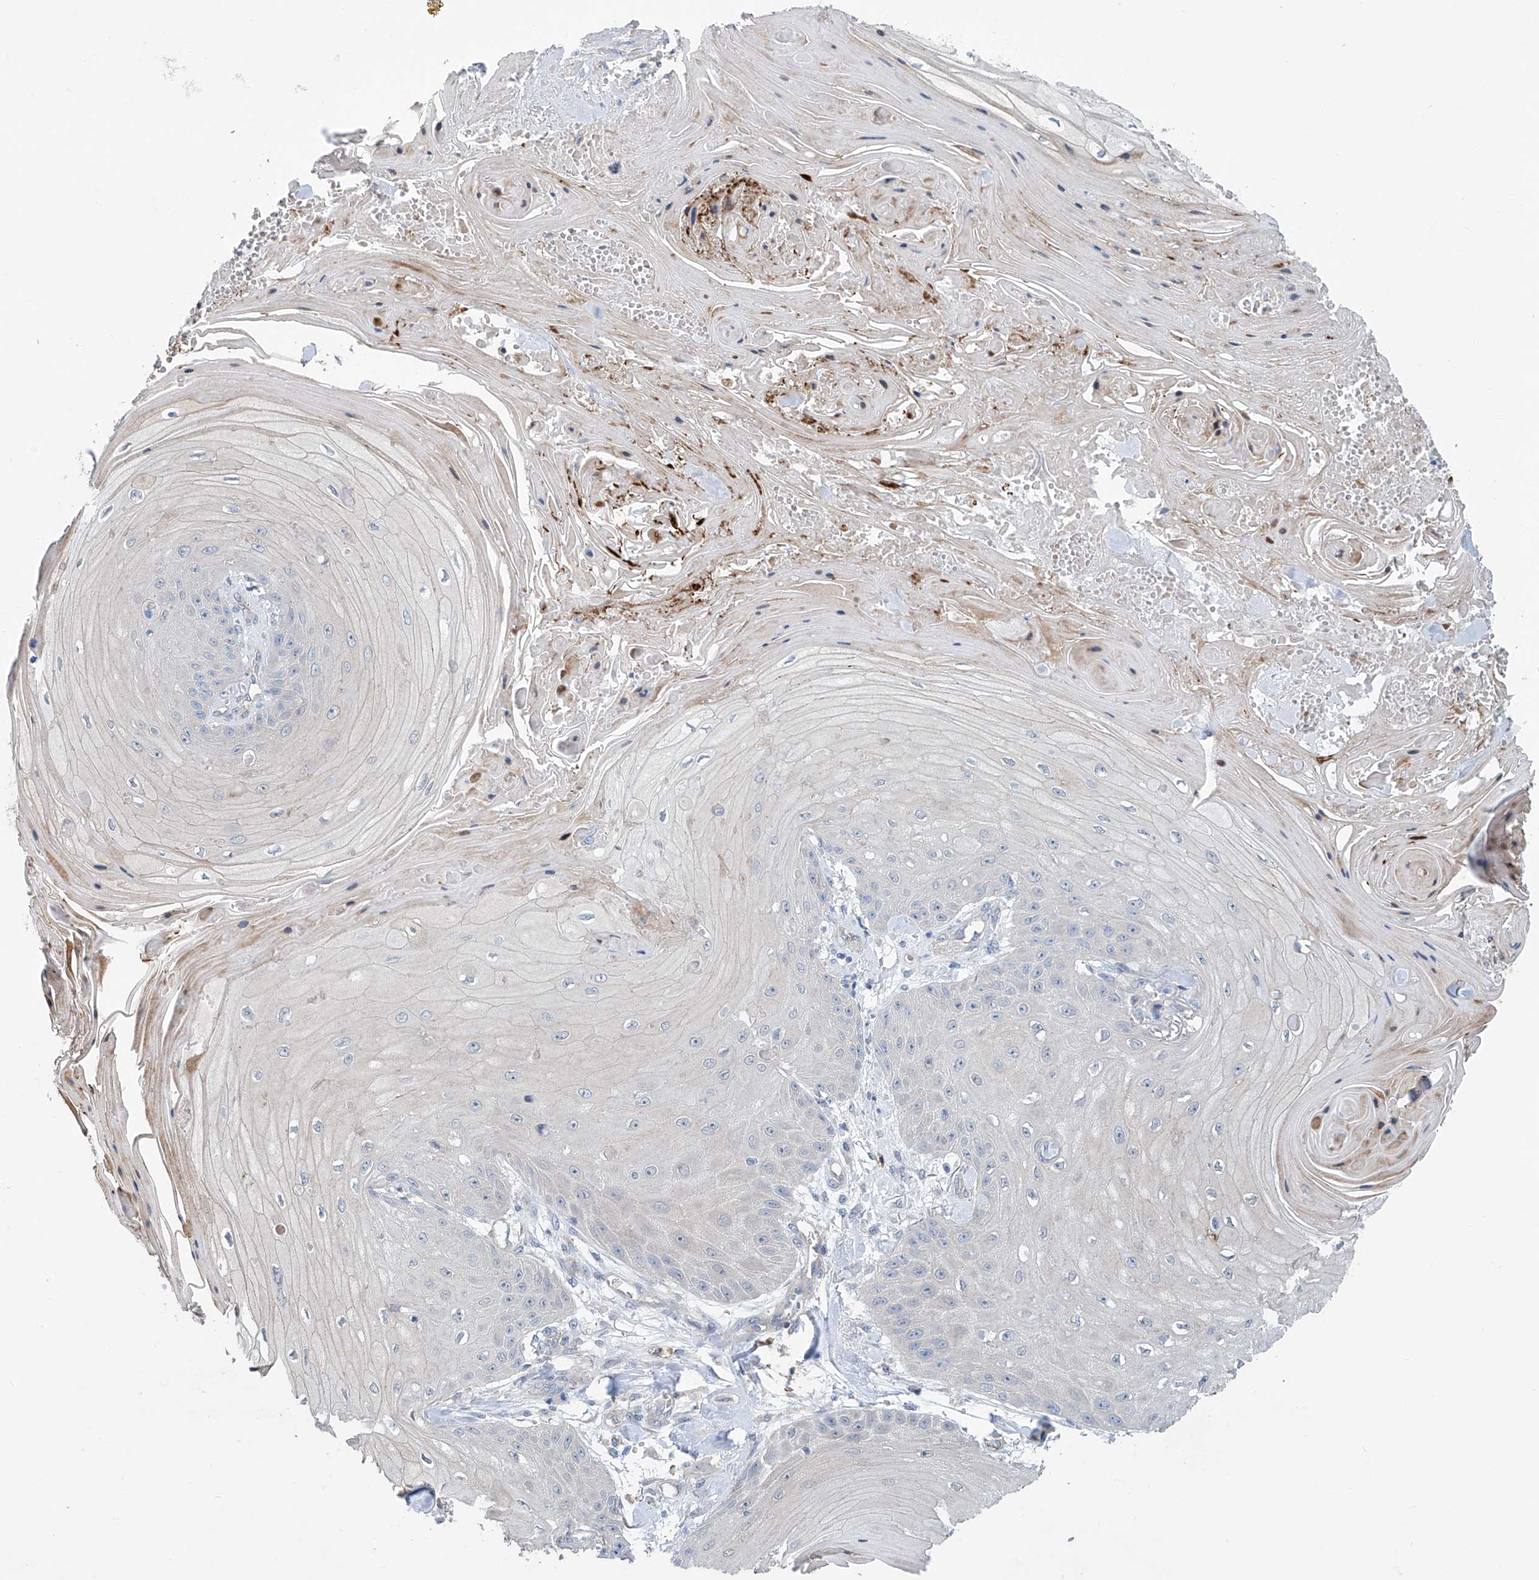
{"staining": {"intensity": "negative", "quantity": "none", "location": "none"}, "tissue": "skin cancer", "cell_type": "Tumor cells", "image_type": "cancer", "snomed": [{"axis": "morphology", "description": "Squamous cell carcinoma, NOS"}, {"axis": "topography", "description": "Skin"}], "caption": "Immunohistochemistry (IHC) histopathology image of human skin cancer stained for a protein (brown), which demonstrates no staining in tumor cells.", "gene": "EIF2D", "patient": {"sex": "male", "age": 74}}